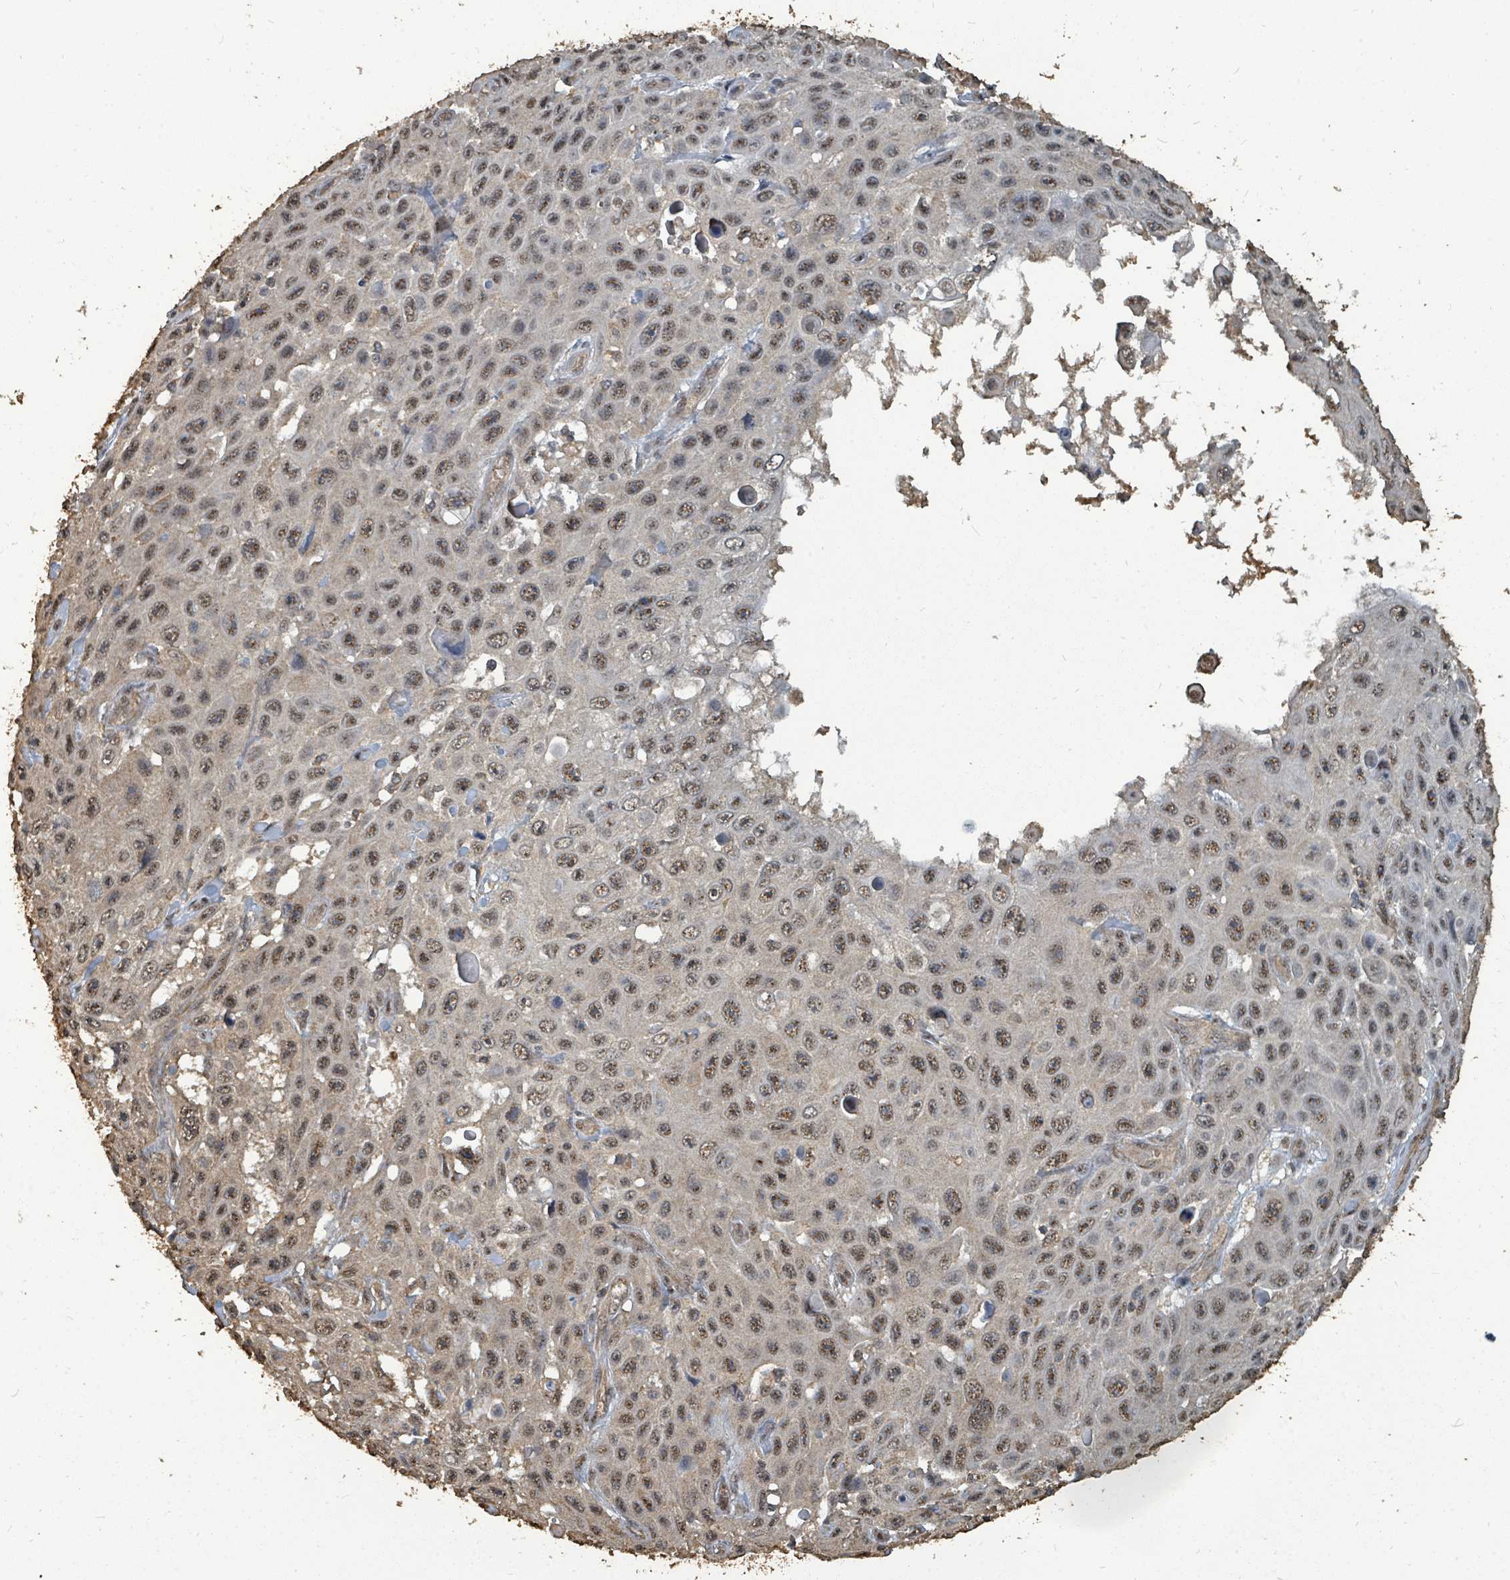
{"staining": {"intensity": "moderate", "quantity": "25%-75%", "location": "cytoplasmic/membranous,nuclear"}, "tissue": "skin cancer", "cell_type": "Tumor cells", "image_type": "cancer", "snomed": [{"axis": "morphology", "description": "Squamous cell carcinoma, NOS"}, {"axis": "topography", "description": "Skin"}], "caption": "Squamous cell carcinoma (skin) stained with DAB IHC shows medium levels of moderate cytoplasmic/membranous and nuclear staining in approximately 25%-75% of tumor cells. (brown staining indicates protein expression, while blue staining denotes nuclei).", "gene": "C6orf52", "patient": {"sex": "male", "age": 82}}